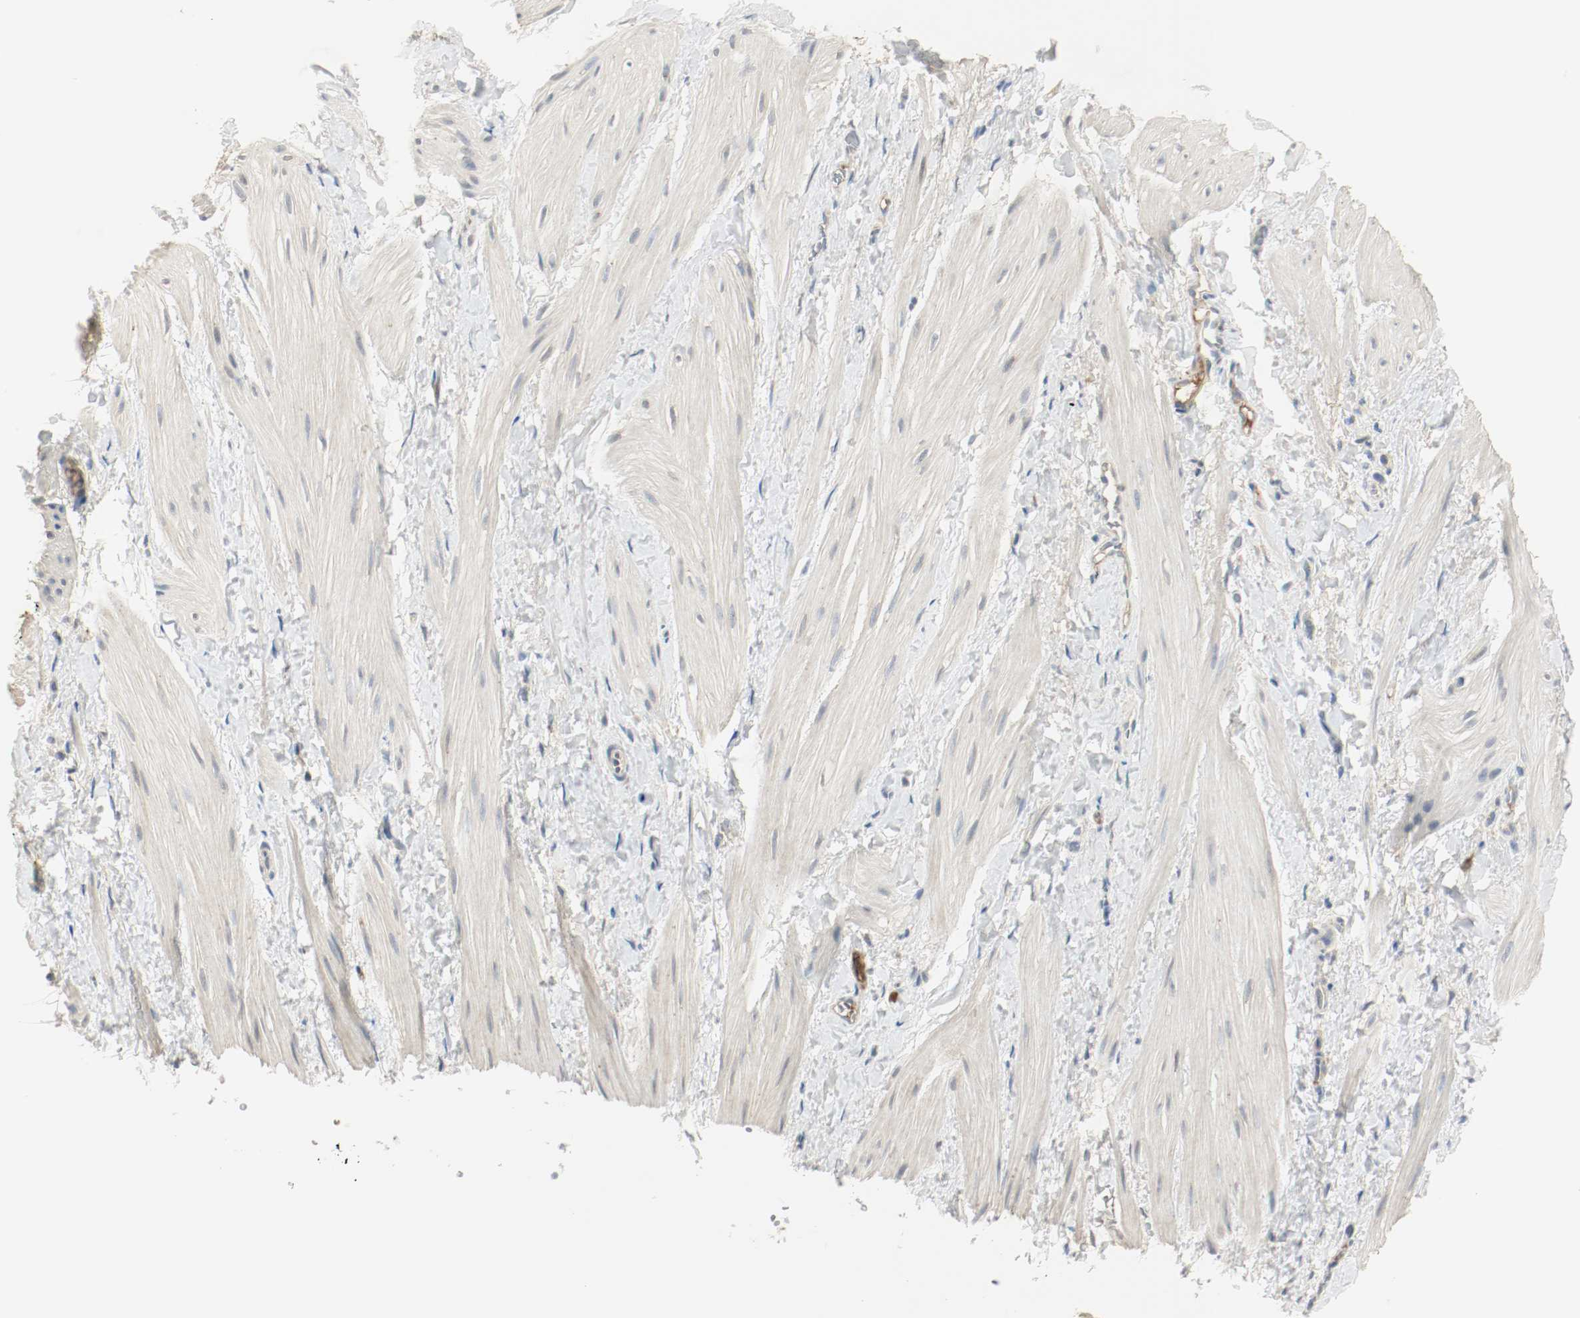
{"staining": {"intensity": "weak", "quantity": "25%-75%", "location": "cytoplasmic/membranous"}, "tissue": "smooth muscle", "cell_type": "Smooth muscle cells", "image_type": "normal", "snomed": [{"axis": "morphology", "description": "Normal tissue, NOS"}, {"axis": "topography", "description": "Smooth muscle"}], "caption": "Immunohistochemistry (DAB (3,3'-diaminobenzidine)) staining of unremarkable smooth muscle demonstrates weak cytoplasmic/membranous protein expression in approximately 25%-75% of smooth muscle cells.", "gene": "MELTF", "patient": {"sex": "male", "age": 16}}